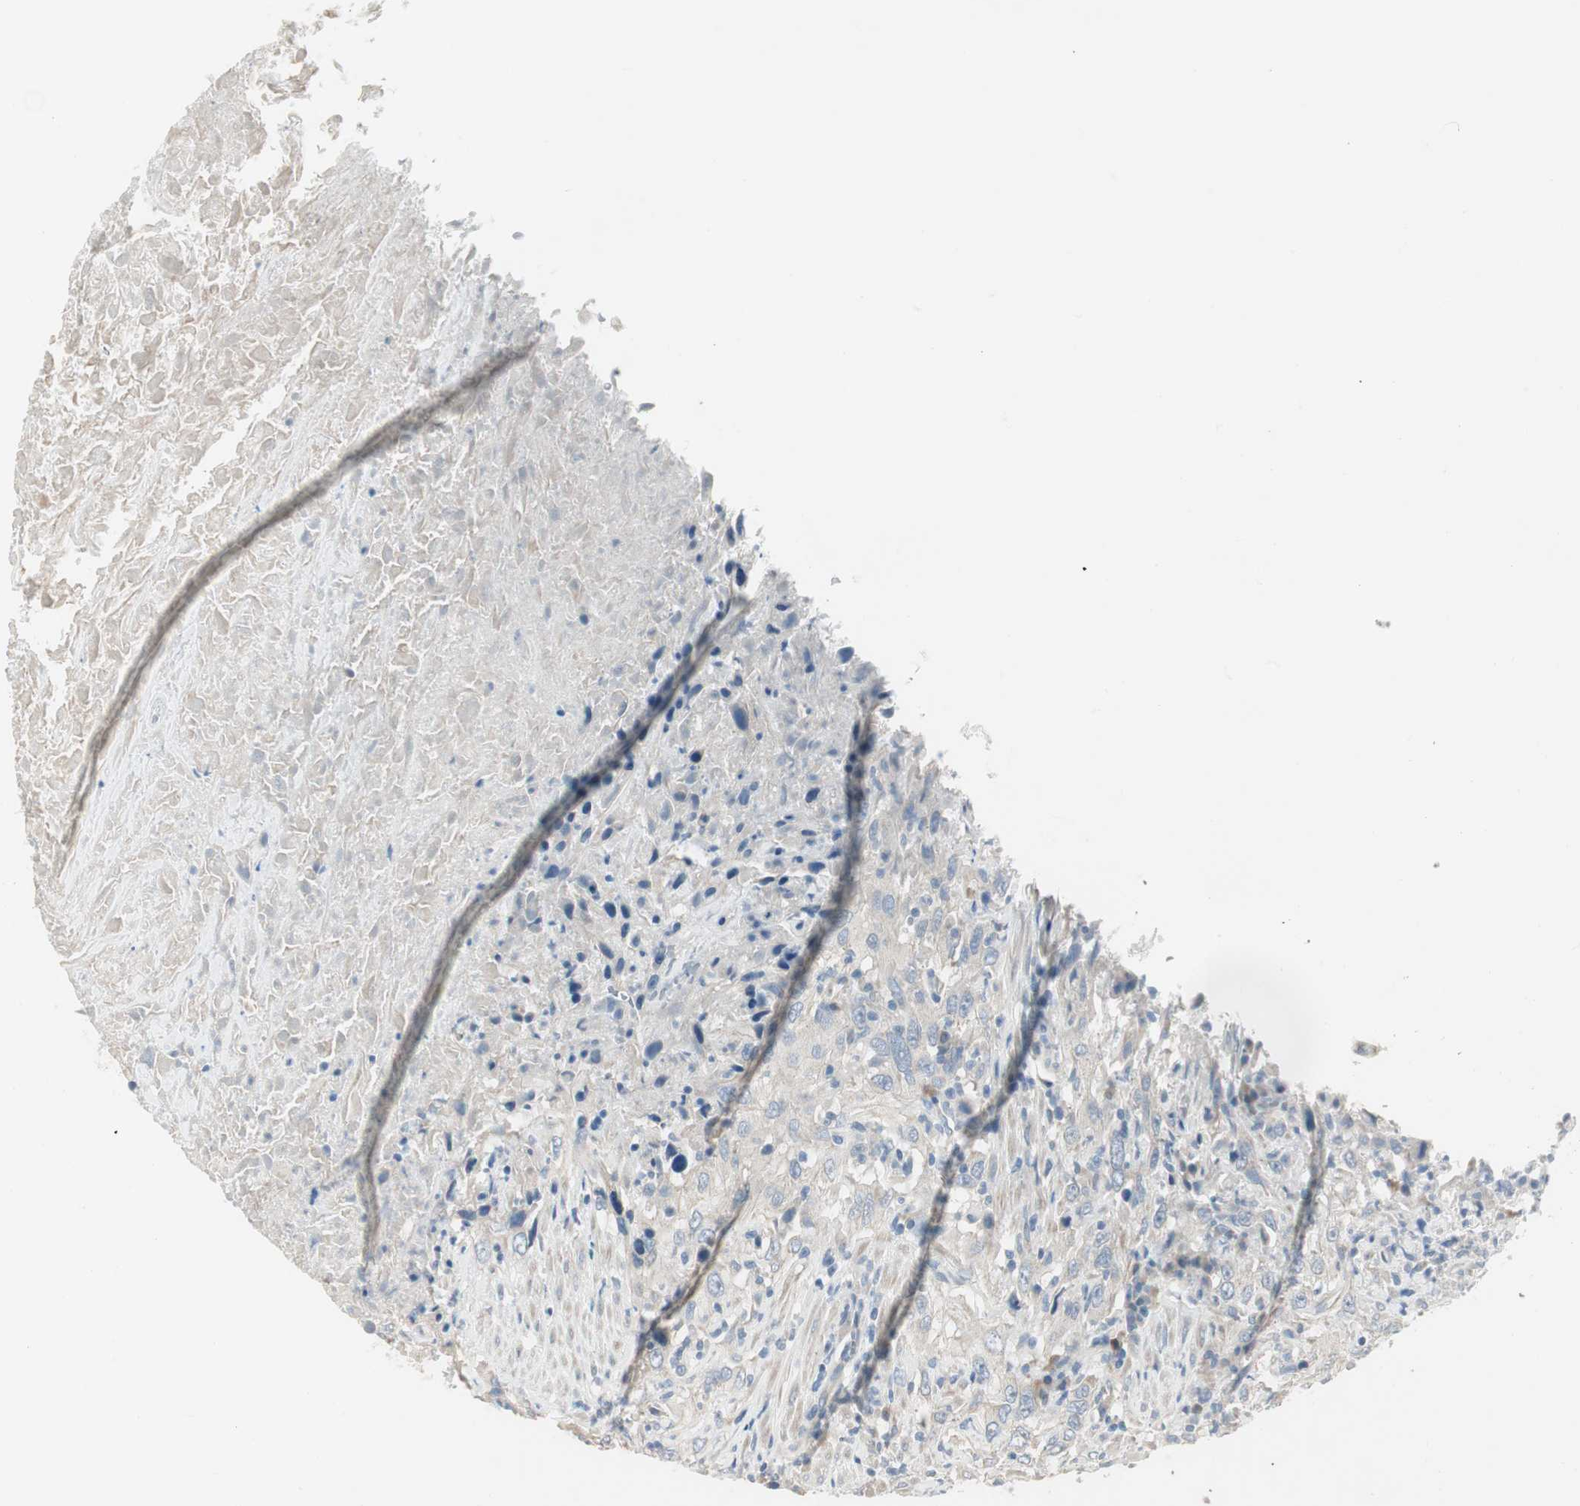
{"staining": {"intensity": "weak", "quantity": "<25%", "location": "cytoplasmic/membranous"}, "tissue": "urothelial cancer", "cell_type": "Tumor cells", "image_type": "cancer", "snomed": [{"axis": "morphology", "description": "Urothelial carcinoma, High grade"}, {"axis": "topography", "description": "Urinary bladder"}], "caption": "Urothelial cancer was stained to show a protein in brown. There is no significant expression in tumor cells.", "gene": "SPINK4", "patient": {"sex": "male", "age": 61}}